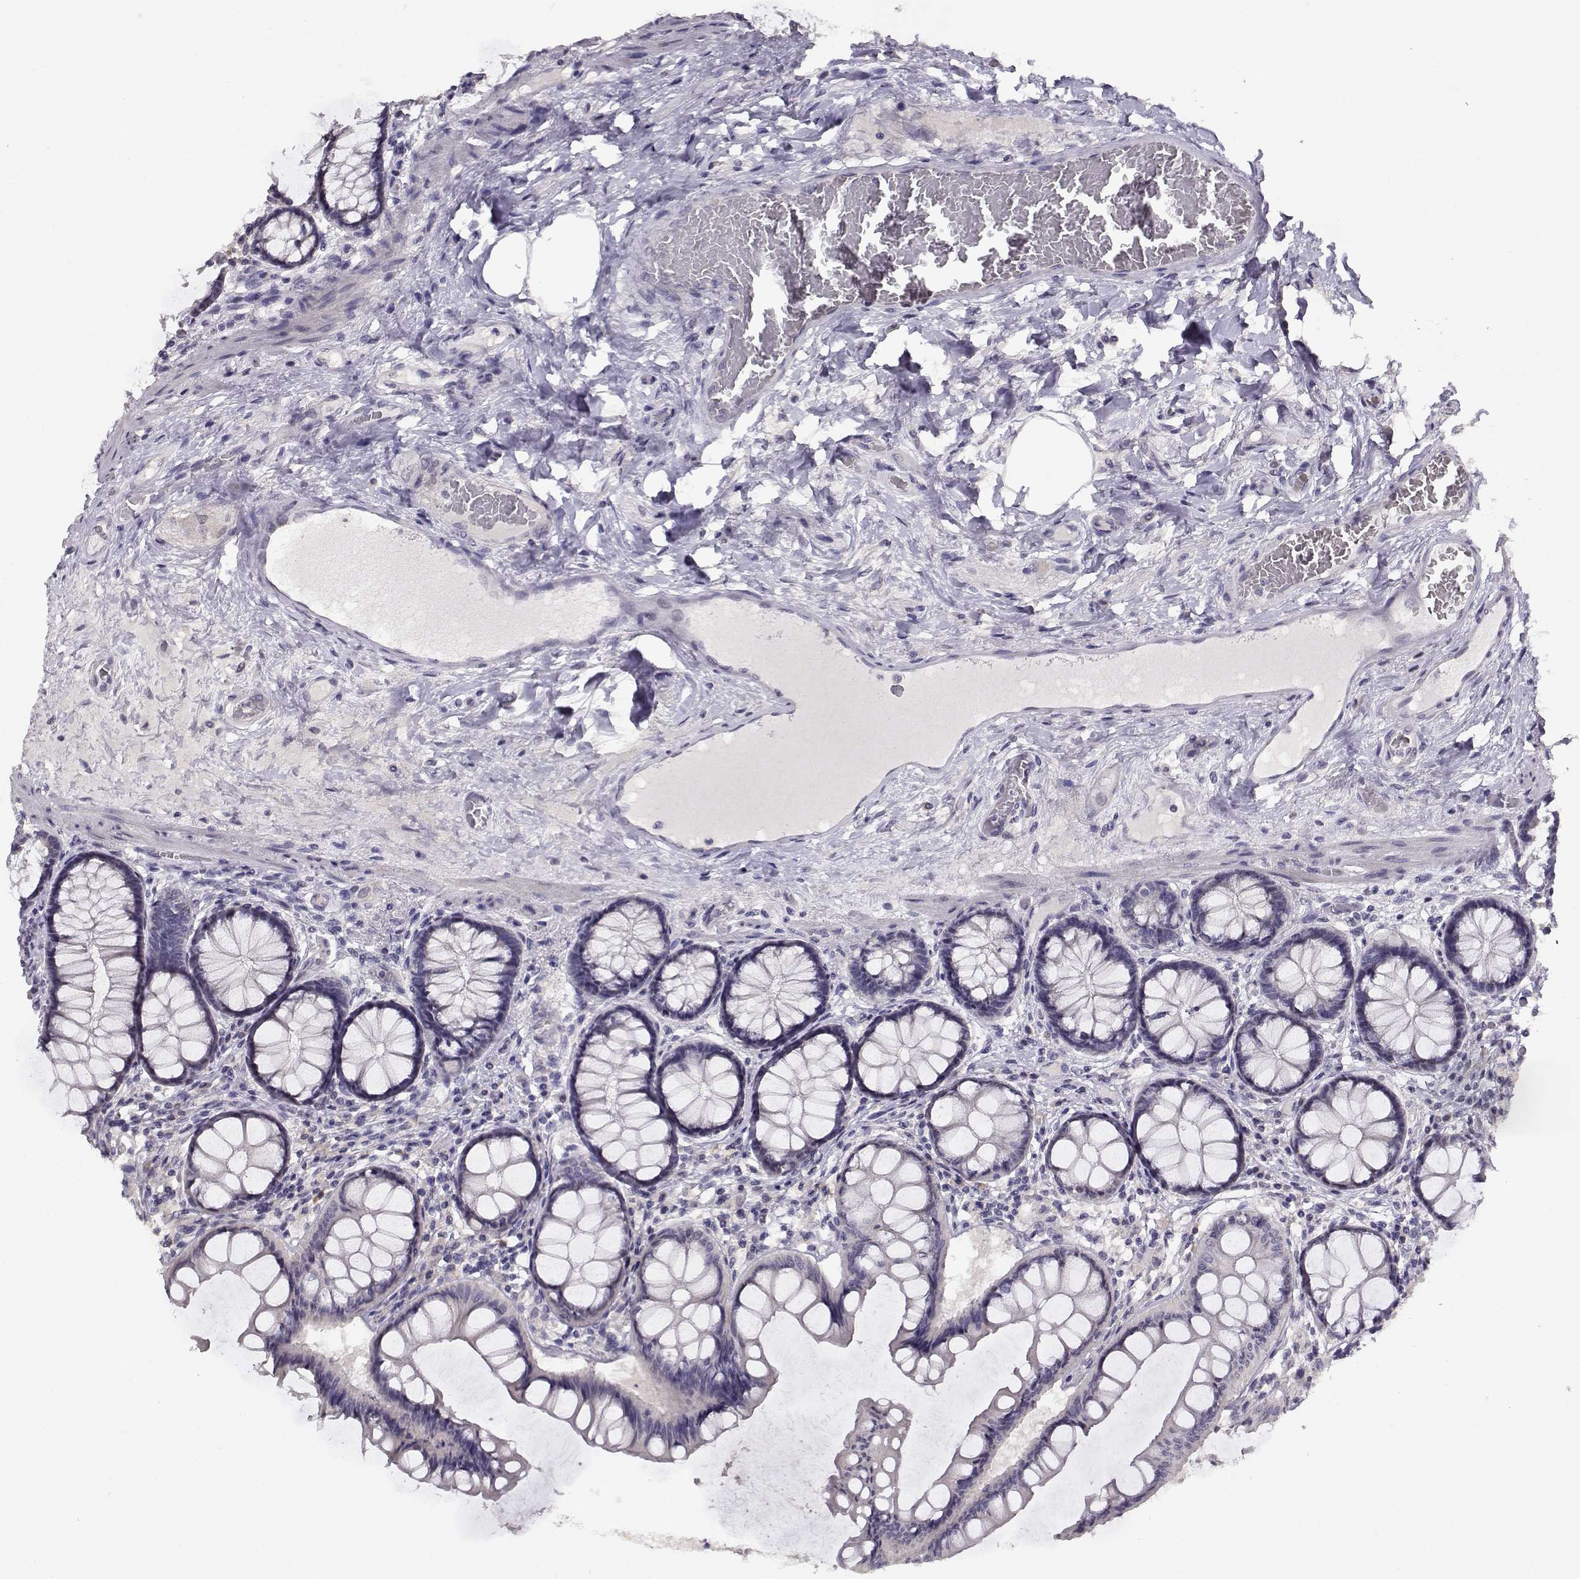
{"staining": {"intensity": "negative", "quantity": "none", "location": "none"}, "tissue": "colon", "cell_type": "Endothelial cells", "image_type": "normal", "snomed": [{"axis": "morphology", "description": "Normal tissue, NOS"}, {"axis": "topography", "description": "Colon"}], "caption": "Protein analysis of normal colon reveals no significant staining in endothelial cells.", "gene": "RHOXF2", "patient": {"sex": "female", "age": 65}}